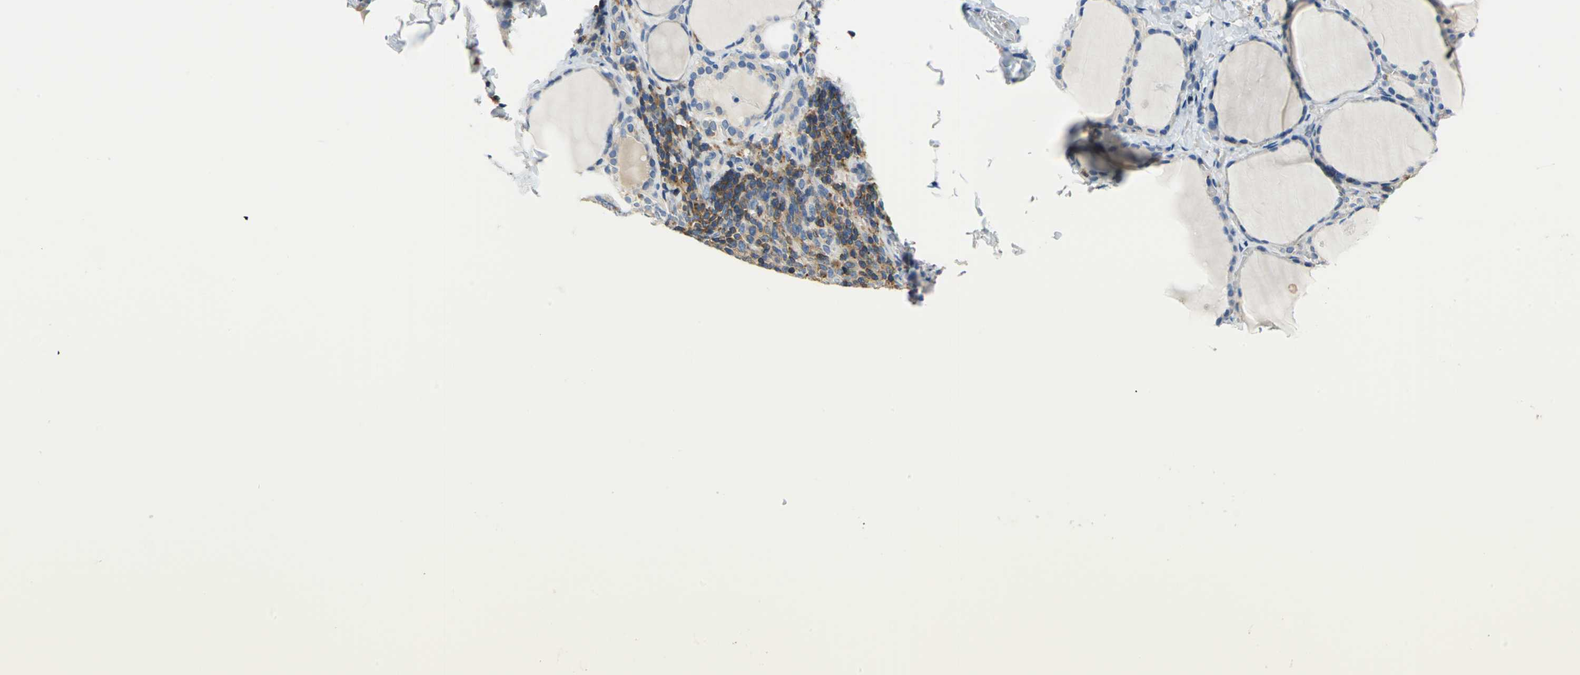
{"staining": {"intensity": "weak", "quantity": "25%-75%", "location": "cytoplasmic/membranous"}, "tissue": "thyroid gland", "cell_type": "Glandular cells", "image_type": "normal", "snomed": [{"axis": "morphology", "description": "Normal tissue, NOS"}, {"axis": "morphology", "description": "Papillary adenocarcinoma, NOS"}, {"axis": "topography", "description": "Thyroid gland"}], "caption": "Immunohistochemical staining of benign human thyroid gland displays 25%-75% levels of weak cytoplasmic/membranous protein staining in approximately 25%-75% of glandular cells.", "gene": "SEPTIN11", "patient": {"sex": "female", "age": 30}}